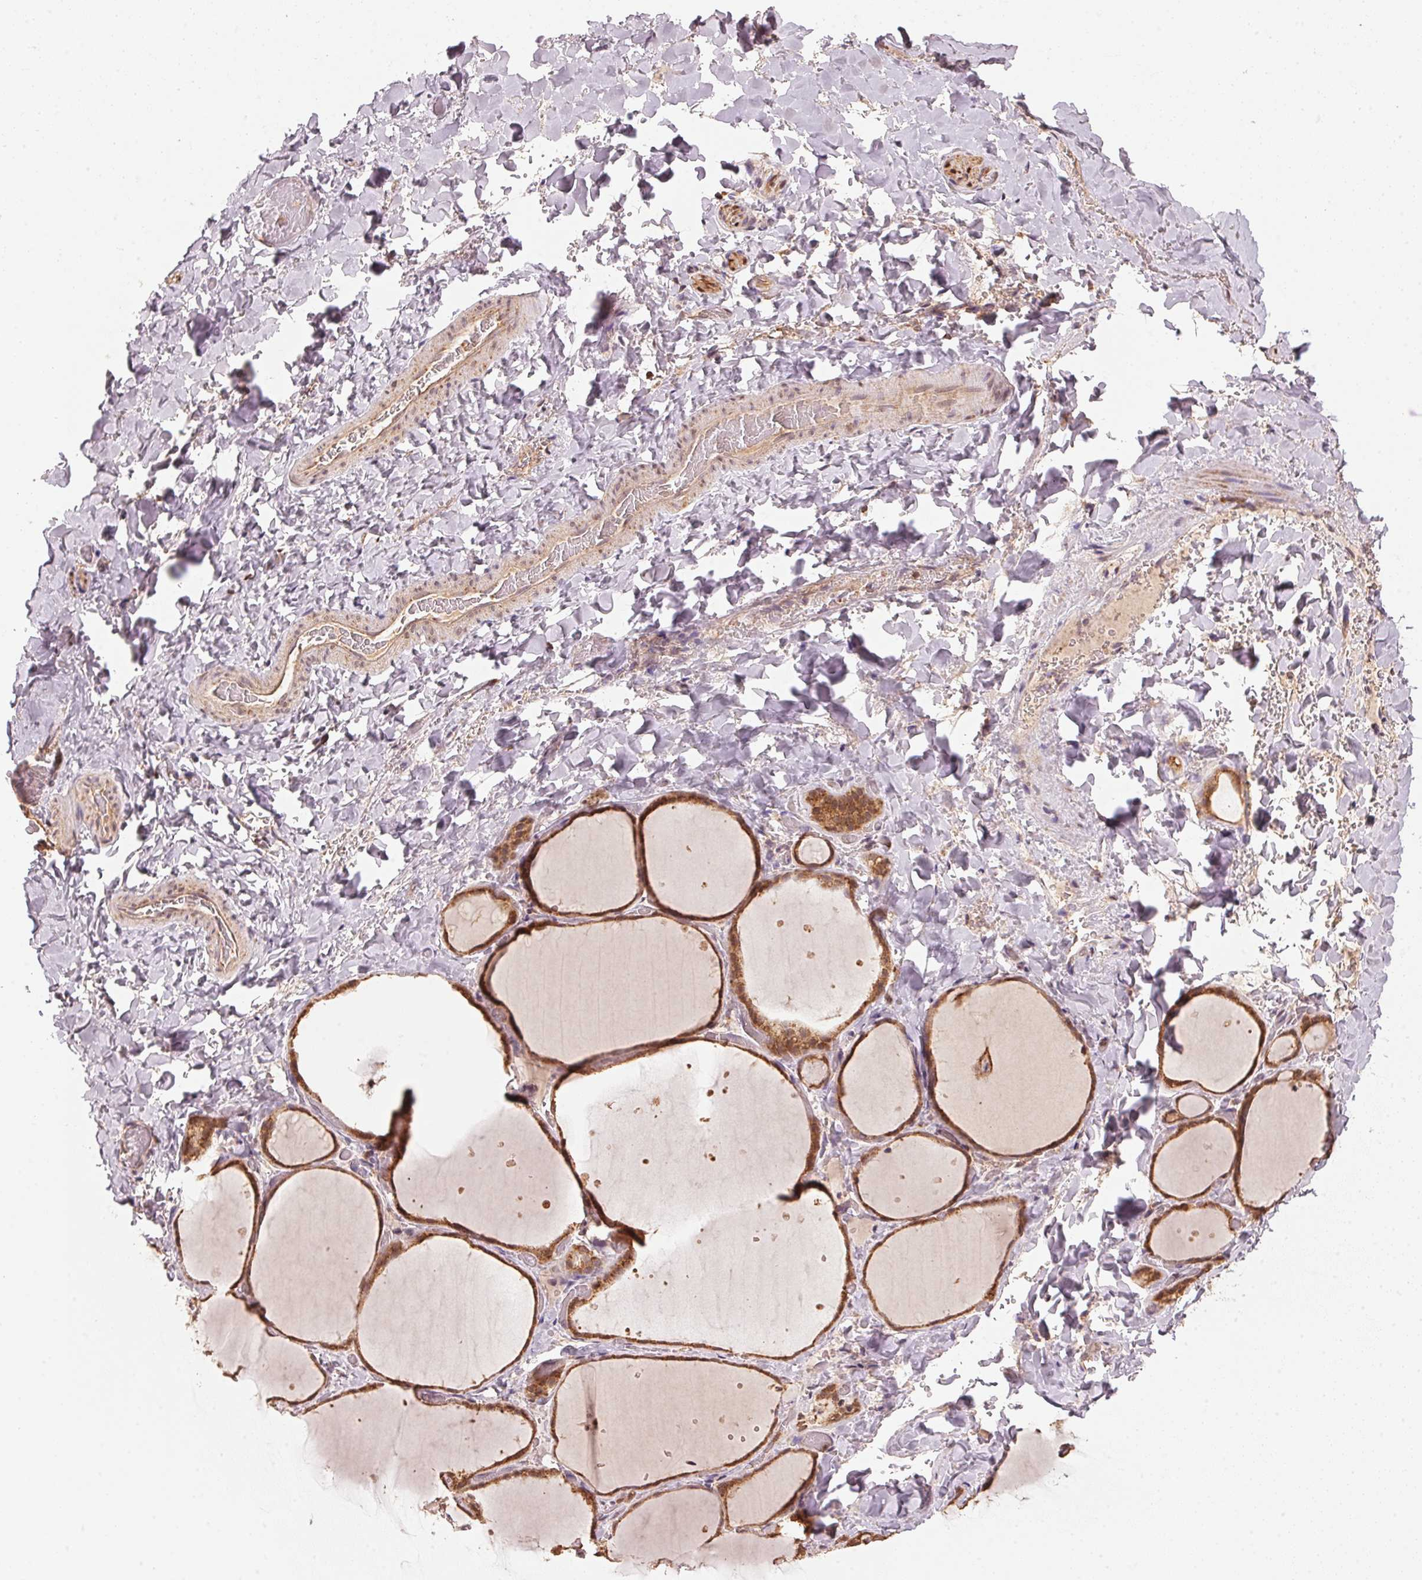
{"staining": {"intensity": "strong", "quantity": ">75%", "location": "cytoplasmic/membranous"}, "tissue": "thyroid gland", "cell_type": "Glandular cells", "image_type": "normal", "snomed": [{"axis": "morphology", "description": "Normal tissue, NOS"}, {"axis": "topography", "description": "Thyroid gland"}], "caption": "IHC micrograph of unremarkable thyroid gland stained for a protein (brown), which shows high levels of strong cytoplasmic/membranous staining in about >75% of glandular cells.", "gene": "ARHGAP6", "patient": {"sex": "female", "age": 36}}